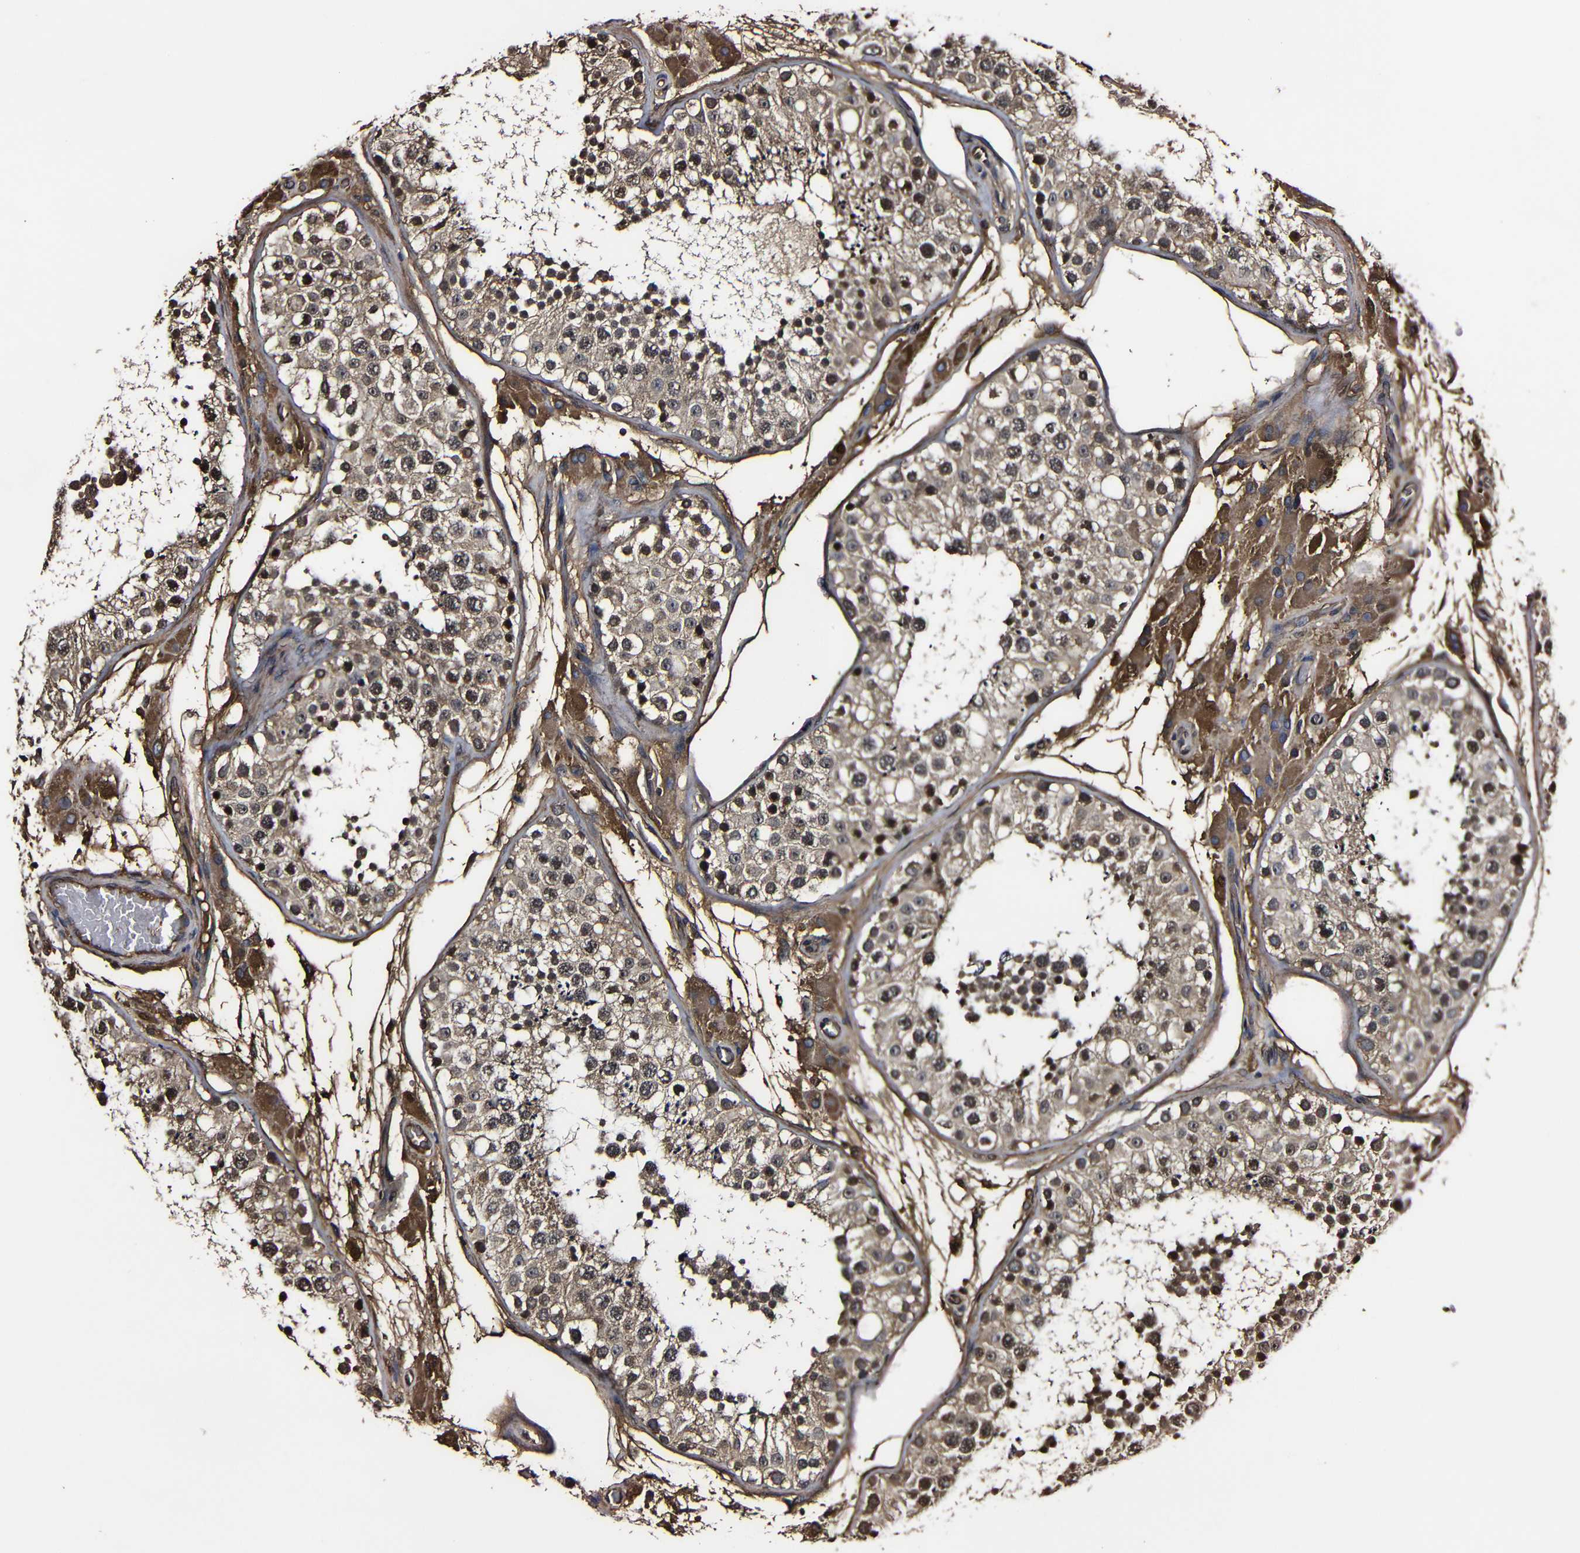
{"staining": {"intensity": "moderate", "quantity": ">75%", "location": "cytoplasmic/membranous,nuclear"}, "tissue": "testis", "cell_type": "Cells in seminiferous ducts", "image_type": "normal", "snomed": [{"axis": "morphology", "description": "Normal tissue, NOS"}, {"axis": "topography", "description": "Testis"}, {"axis": "topography", "description": "Epididymis"}], "caption": "Moderate cytoplasmic/membranous,nuclear protein positivity is identified in approximately >75% of cells in seminiferous ducts in testis. The staining was performed using DAB to visualize the protein expression in brown, while the nuclei were stained in blue with hematoxylin (Magnification: 20x).", "gene": "MSN", "patient": {"sex": "male", "age": 26}}